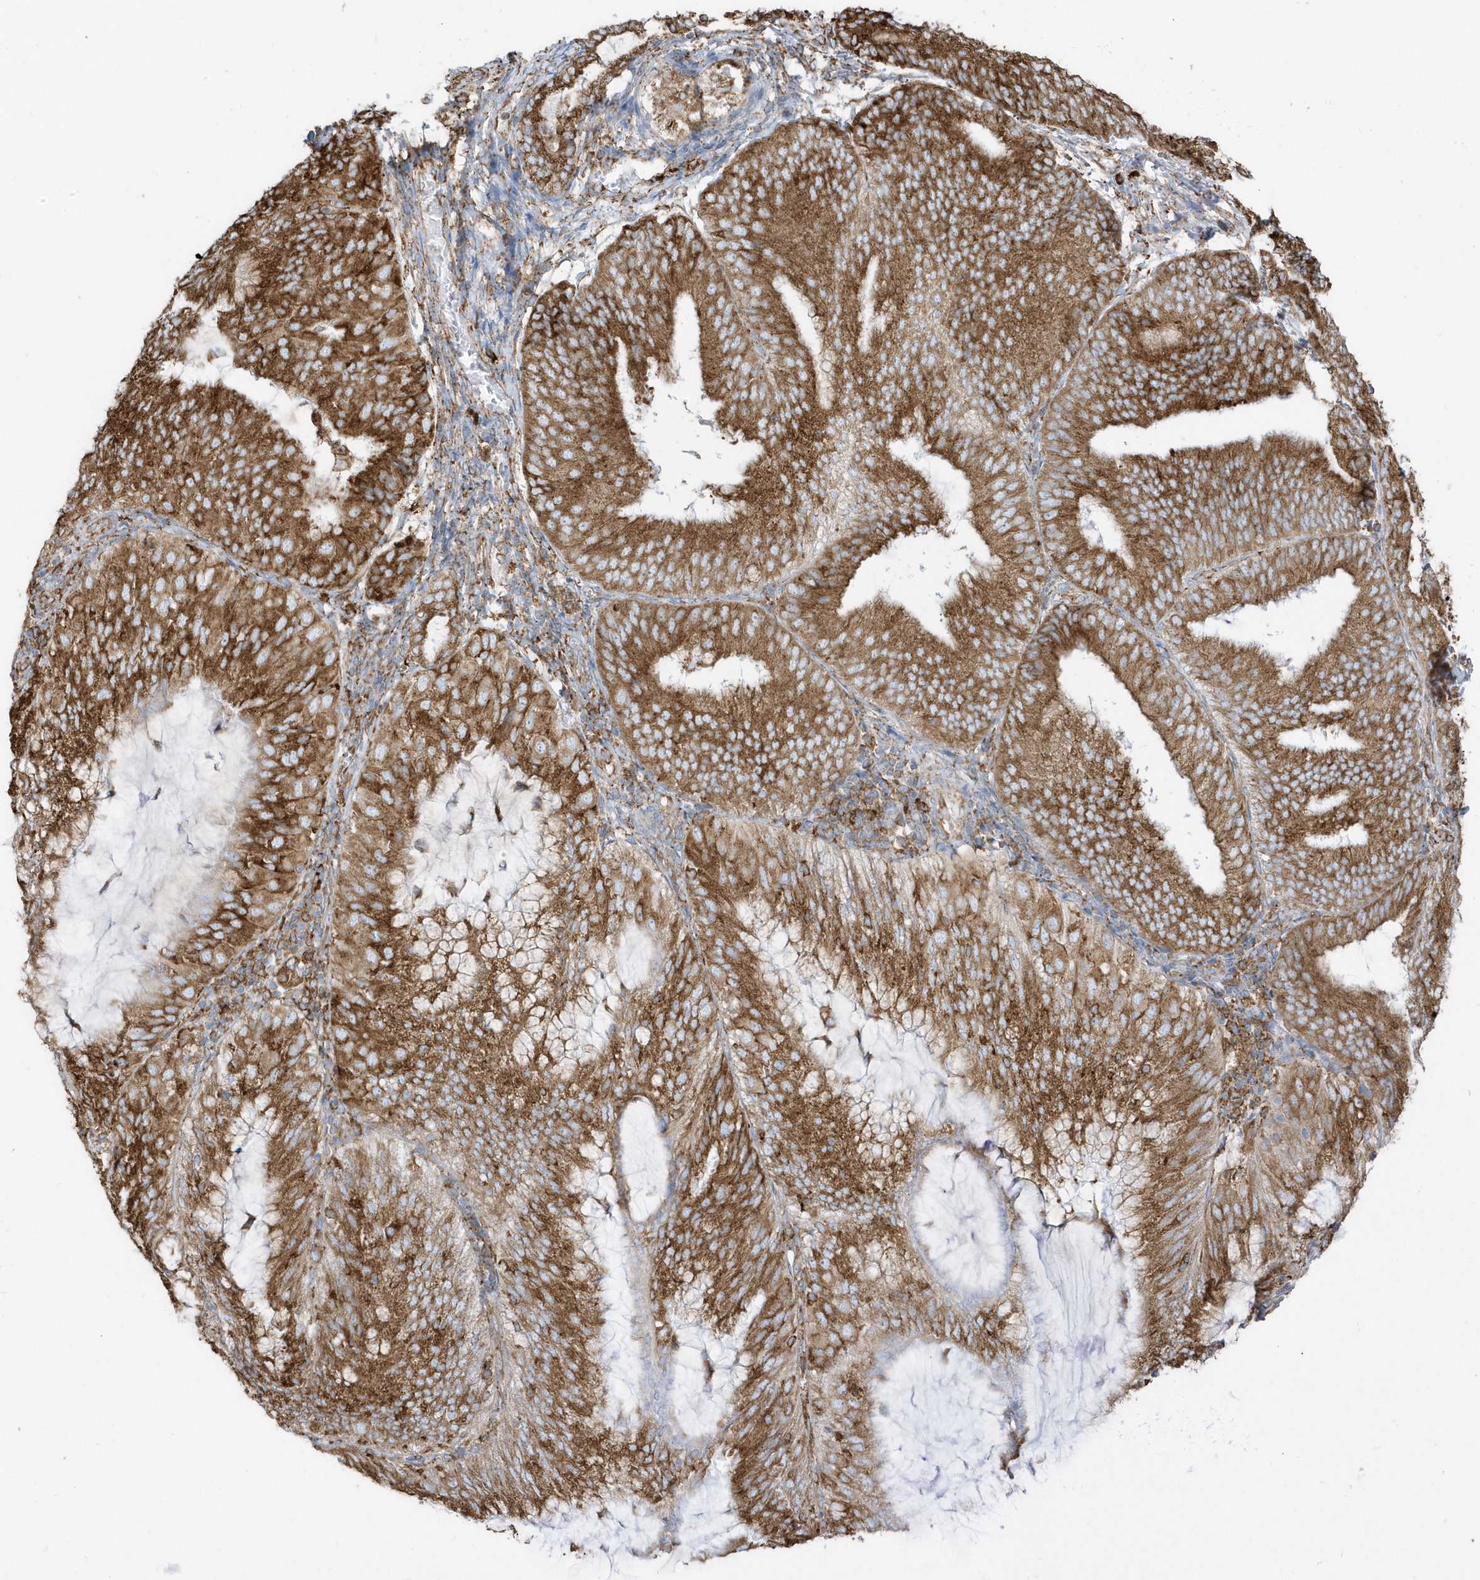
{"staining": {"intensity": "strong", "quantity": ">75%", "location": "cytoplasmic/membranous"}, "tissue": "endometrial cancer", "cell_type": "Tumor cells", "image_type": "cancer", "snomed": [{"axis": "morphology", "description": "Adenocarcinoma, NOS"}, {"axis": "topography", "description": "Endometrium"}], "caption": "Protein expression analysis of human endometrial cancer reveals strong cytoplasmic/membranous expression in about >75% of tumor cells. The protein of interest is shown in brown color, while the nuclei are stained blue.", "gene": "PDIA6", "patient": {"sex": "female", "age": 81}}